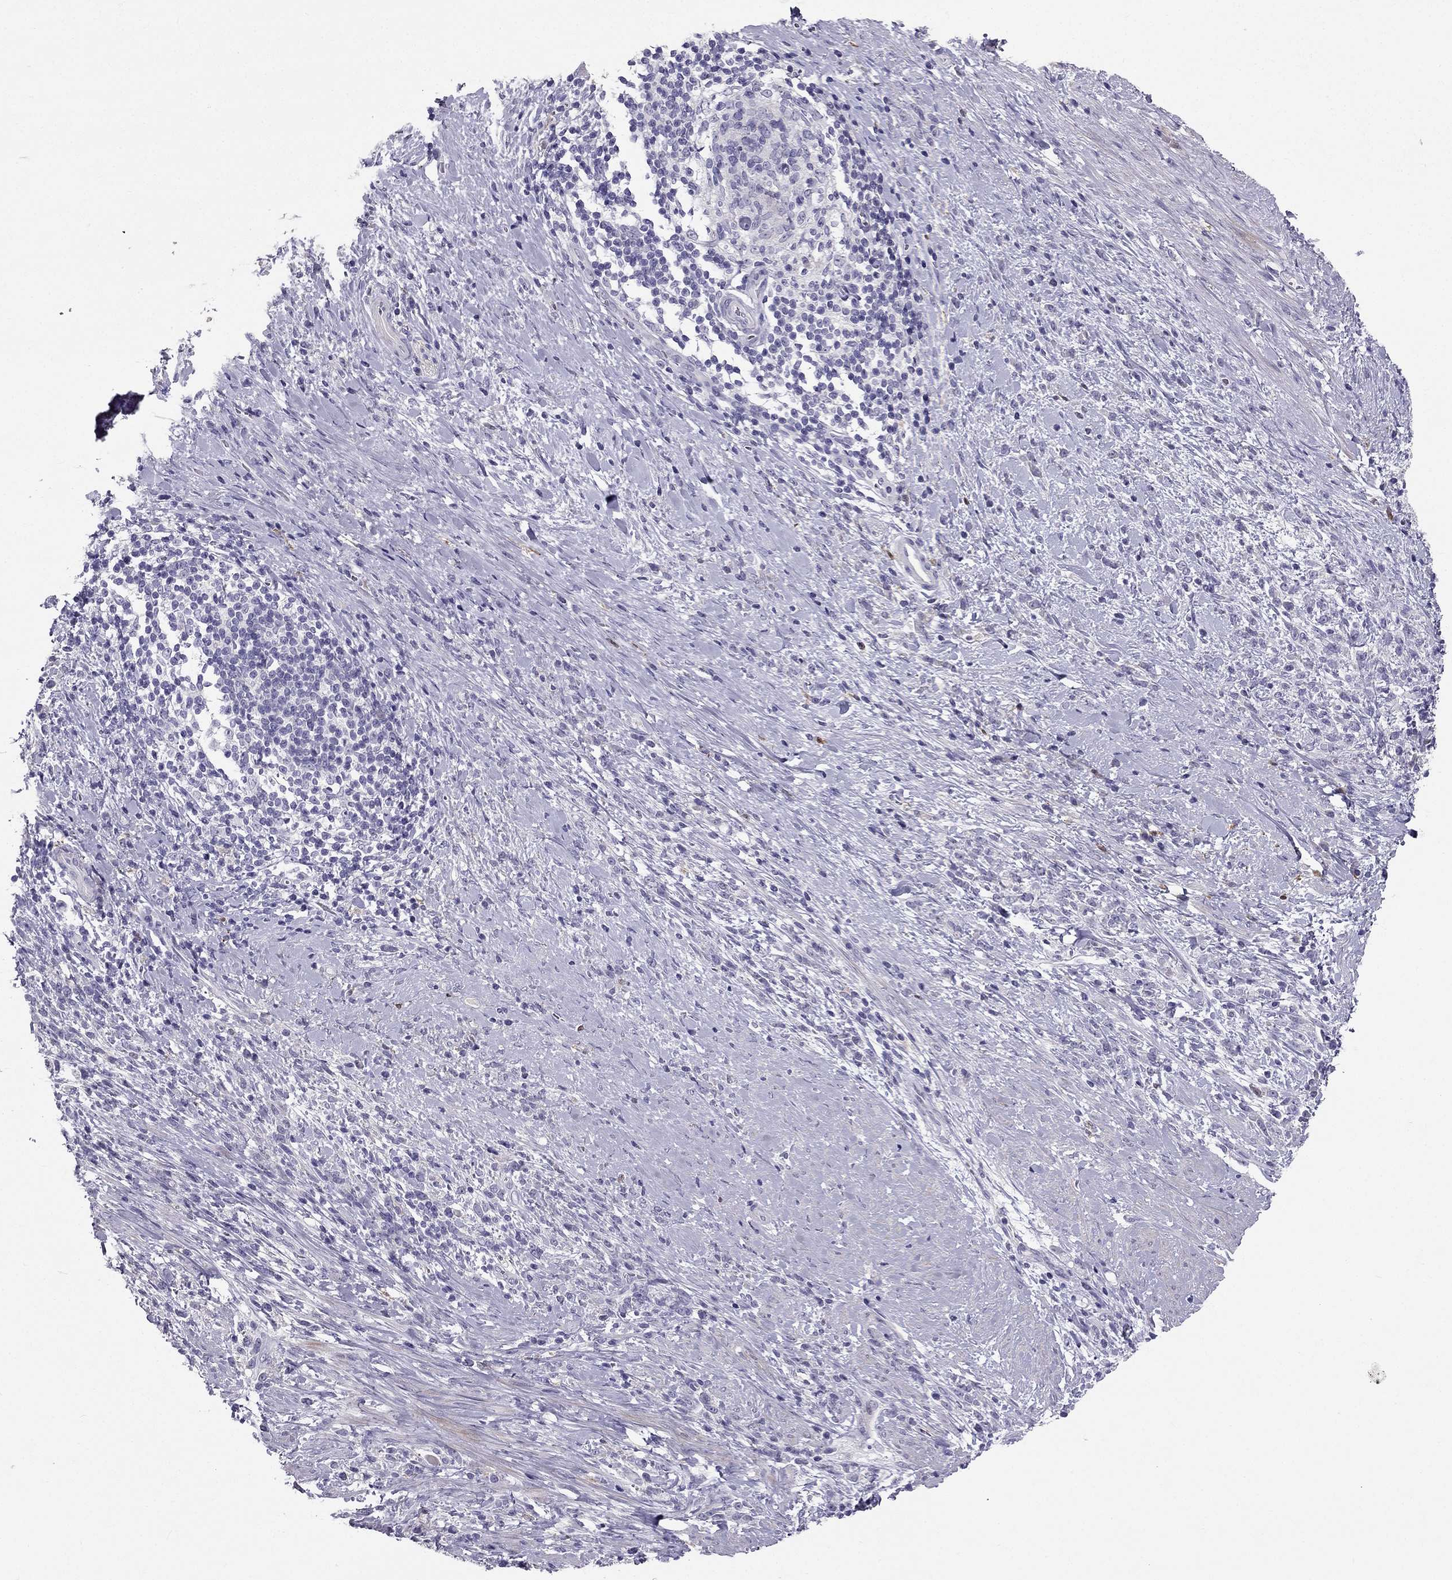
{"staining": {"intensity": "negative", "quantity": "none", "location": "none"}, "tissue": "stomach cancer", "cell_type": "Tumor cells", "image_type": "cancer", "snomed": [{"axis": "morphology", "description": "Adenocarcinoma, NOS"}, {"axis": "topography", "description": "Stomach"}], "caption": "A high-resolution micrograph shows immunohistochemistry (IHC) staining of stomach cancer (adenocarcinoma), which displays no significant expression in tumor cells.", "gene": "LMTK3", "patient": {"sex": "female", "age": 57}}